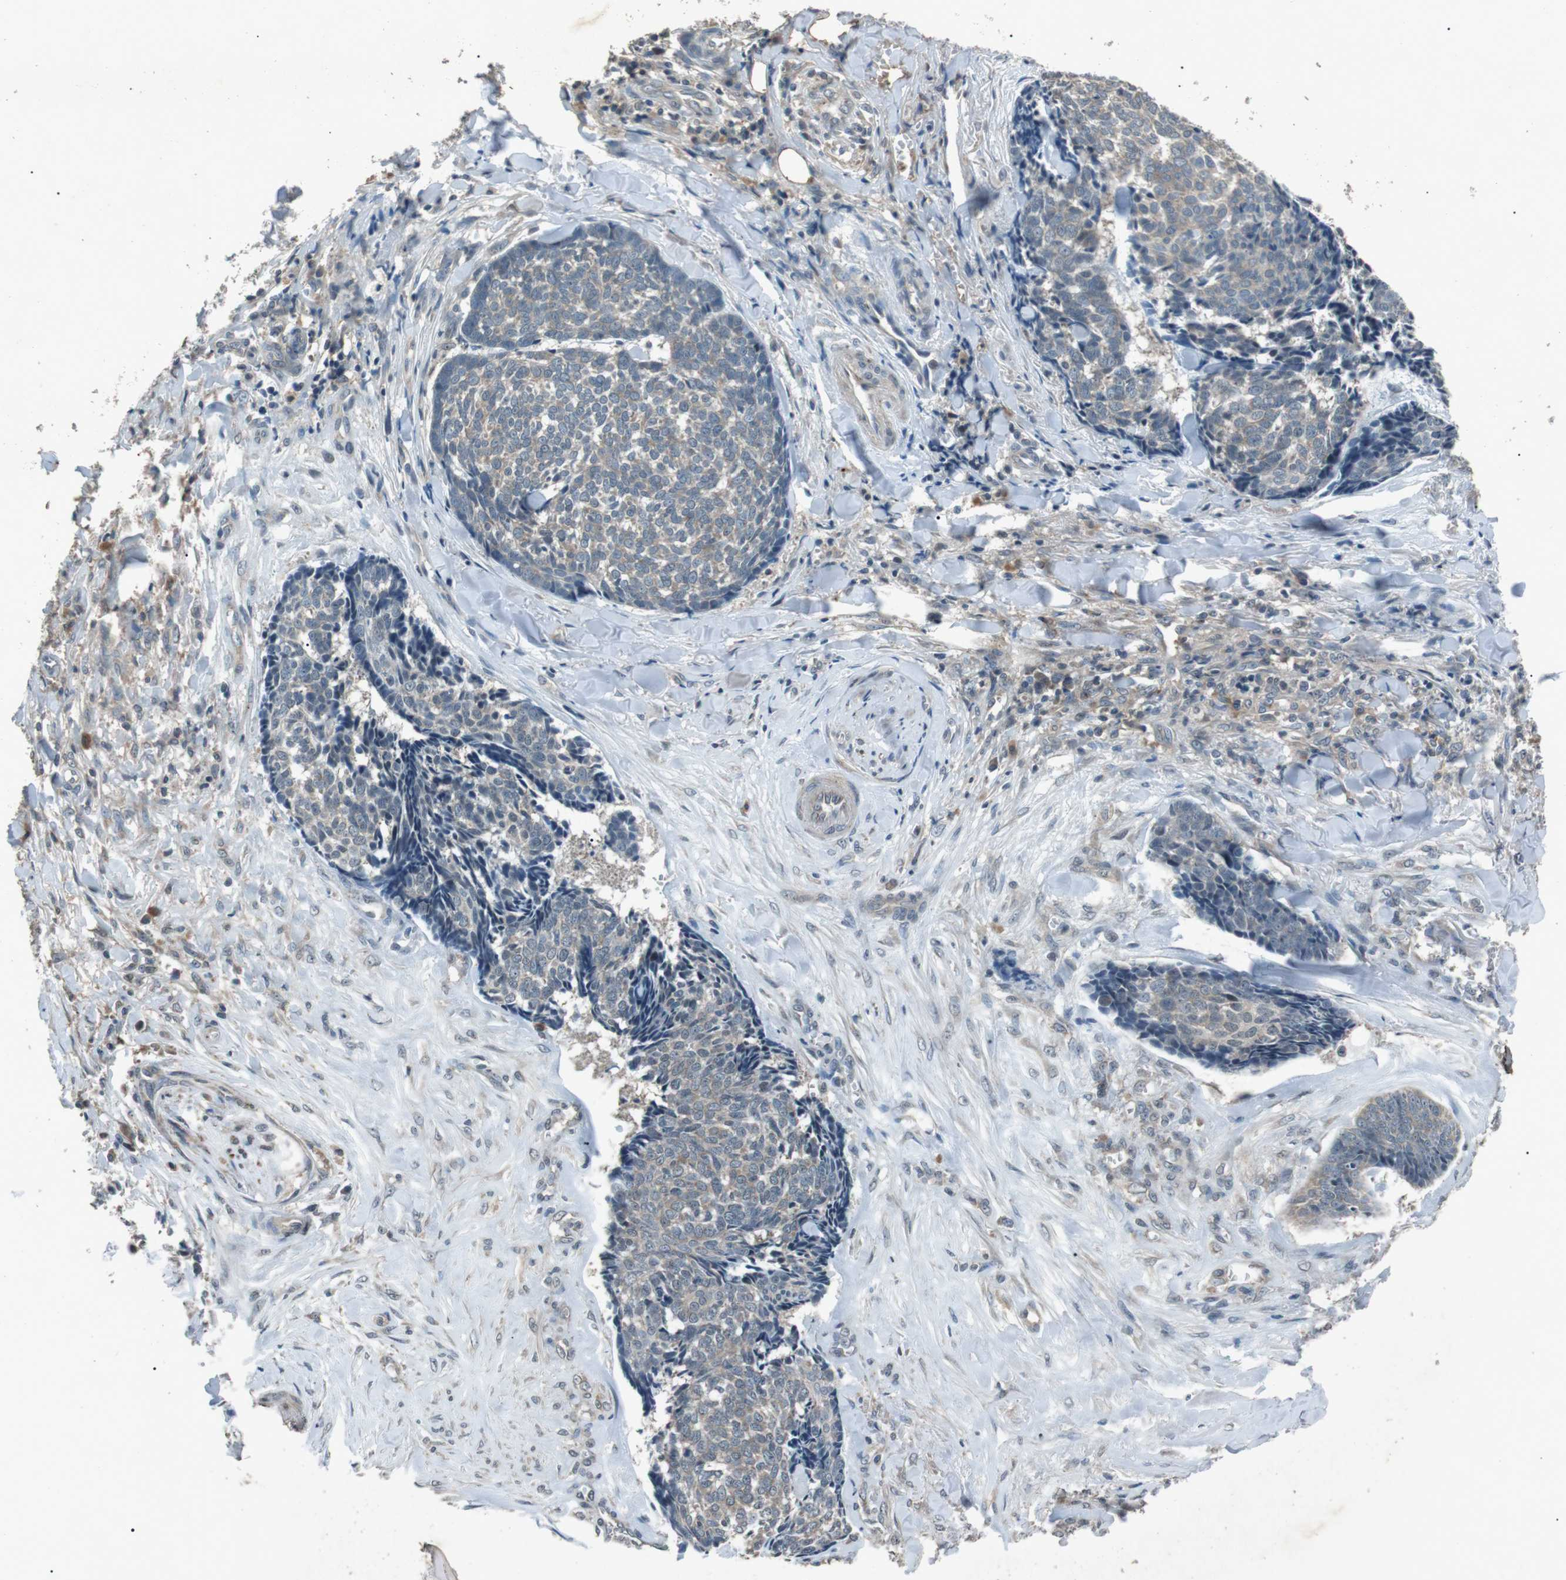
{"staining": {"intensity": "weak", "quantity": "25%-75%", "location": "cytoplasmic/membranous"}, "tissue": "skin cancer", "cell_type": "Tumor cells", "image_type": "cancer", "snomed": [{"axis": "morphology", "description": "Basal cell carcinoma"}, {"axis": "topography", "description": "Skin"}], "caption": "Brown immunohistochemical staining in skin cancer displays weak cytoplasmic/membranous expression in approximately 25%-75% of tumor cells. Nuclei are stained in blue.", "gene": "NEK7", "patient": {"sex": "male", "age": 84}}